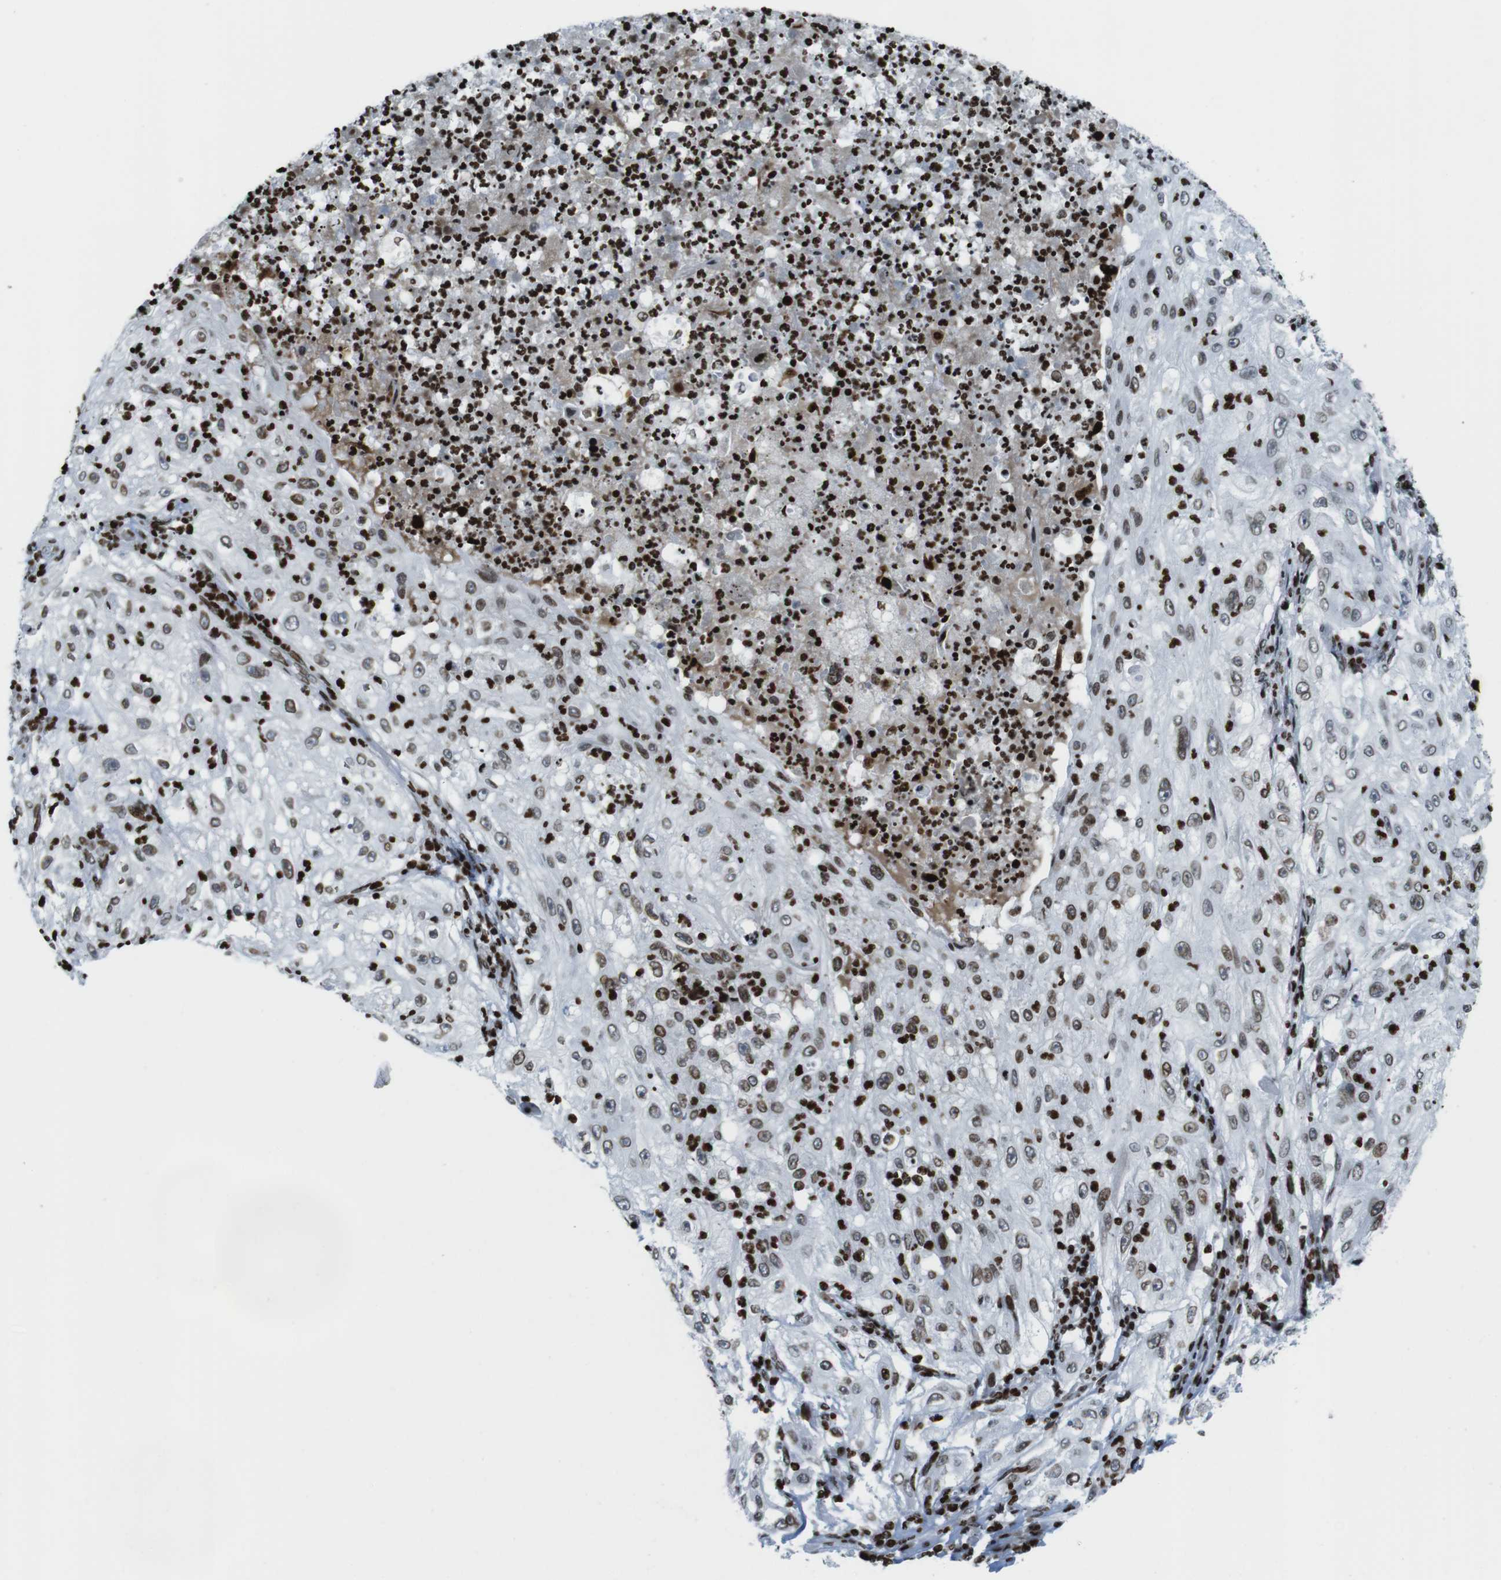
{"staining": {"intensity": "moderate", "quantity": ">75%", "location": "nuclear"}, "tissue": "lung cancer", "cell_type": "Tumor cells", "image_type": "cancer", "snomed": [{"axis": "morphology", "description": "Inflammation, NOS"}, {"axis": "morphology", "description": "Squamous cell carcinoma, NOS"}, {"axis": "topography", "description": "Lymph node"}, {"axis": "topography", "description": "Soft tissue"}, {"axis": "topography", "description": "Lung"}], "caption": "Immunohistochemical staining of lung cancer demonstrates moderate nuclear protein expression in approximately >75% of tumor cells.", "gene": "H2AC8", "patient": {"sex": "male", "age": 66}}